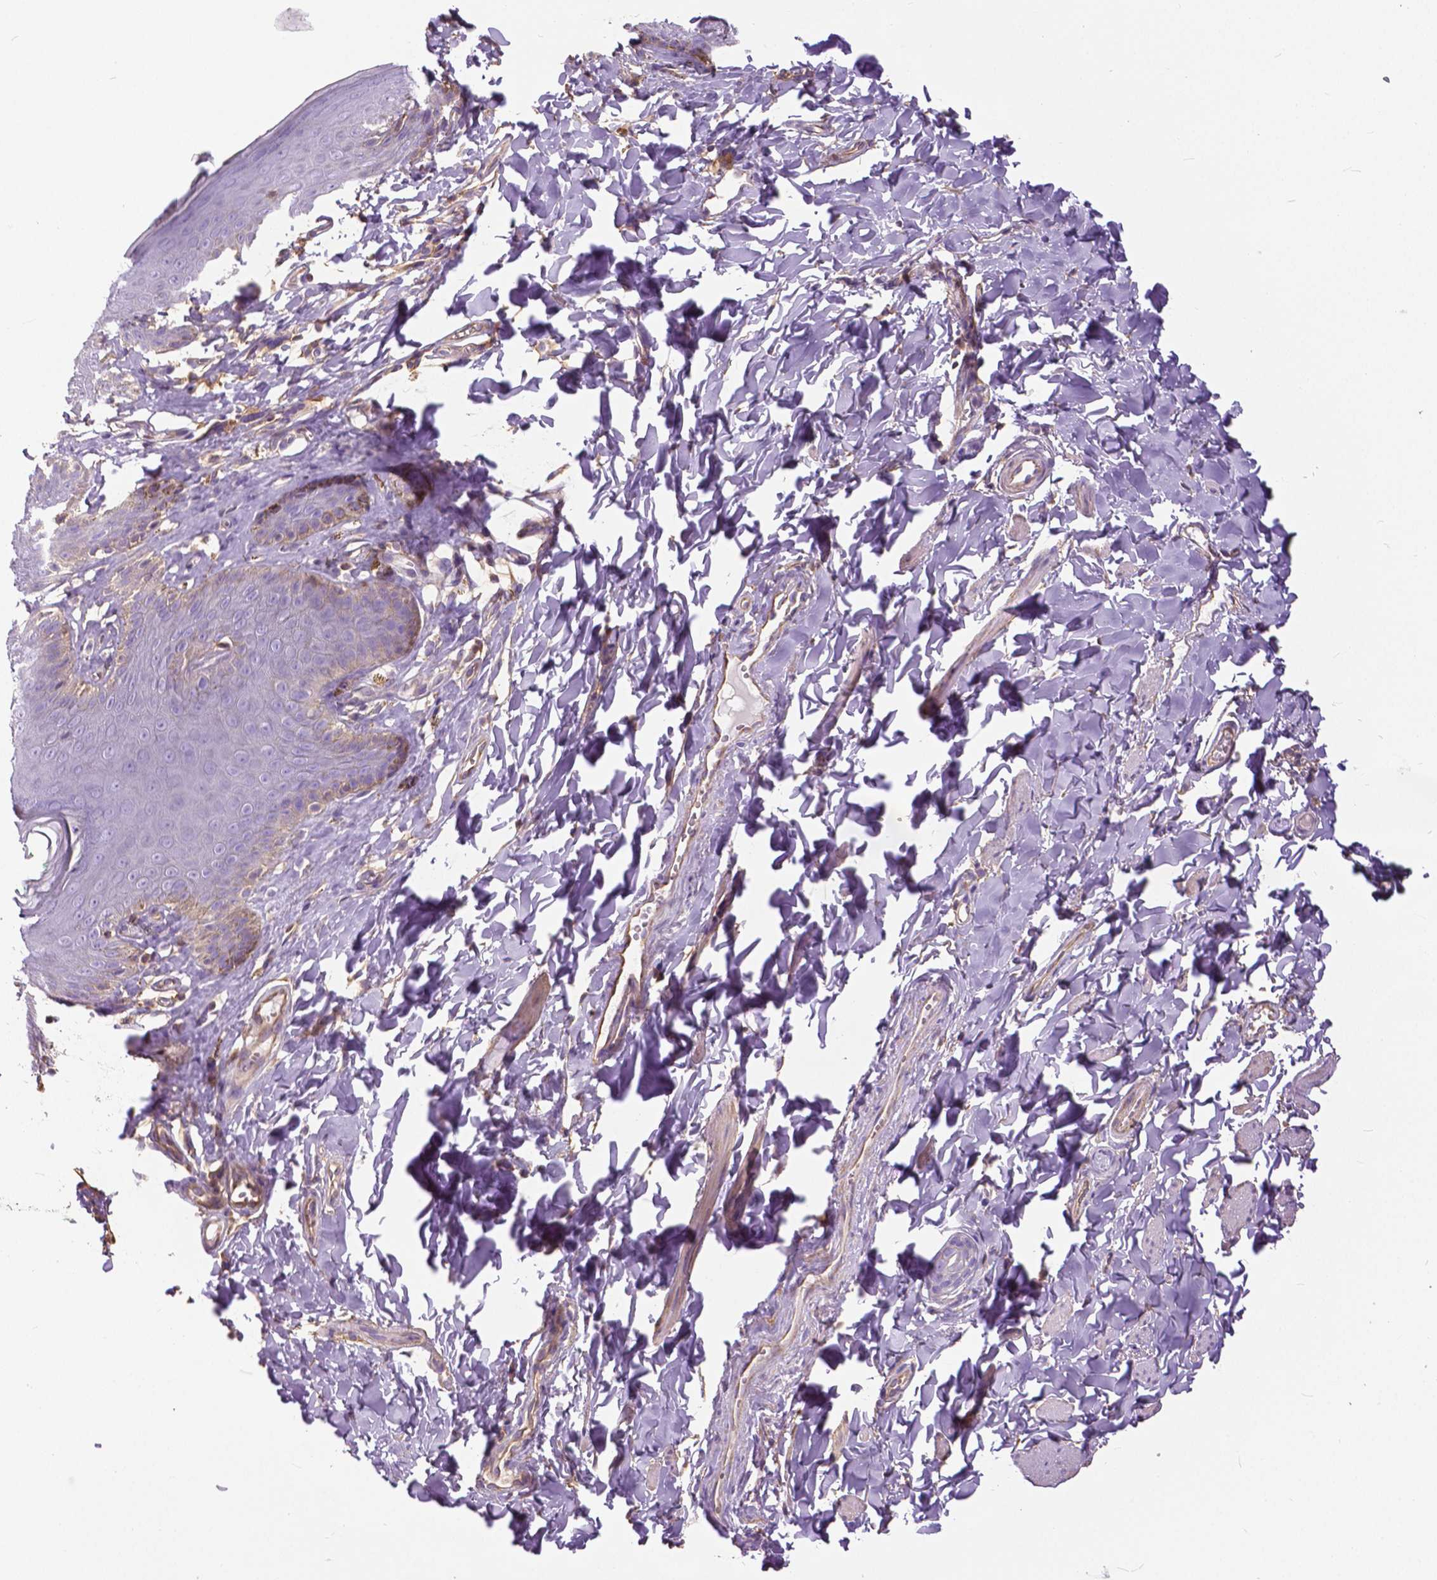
{"staining": {"intensity": "negative", "quantity": "none", "location": "none"}, "tissue": "skin", "cell_type": "Epidermal cells", "image_type": "normal", "snomed": [{"axis": "morphology", "description": "Normal tissue, NOS"}, {"axis": "topography", "description": "Vulva"}, {"axis": "topography", "description": "Peripheral nerve tissue"}], "caption": "An IHC histopathology image of benign skin is shown. There is no staining in epidermal cells of skin.", "gene": "ANXA13", "patient": {"sex": "female", "age": 66}}